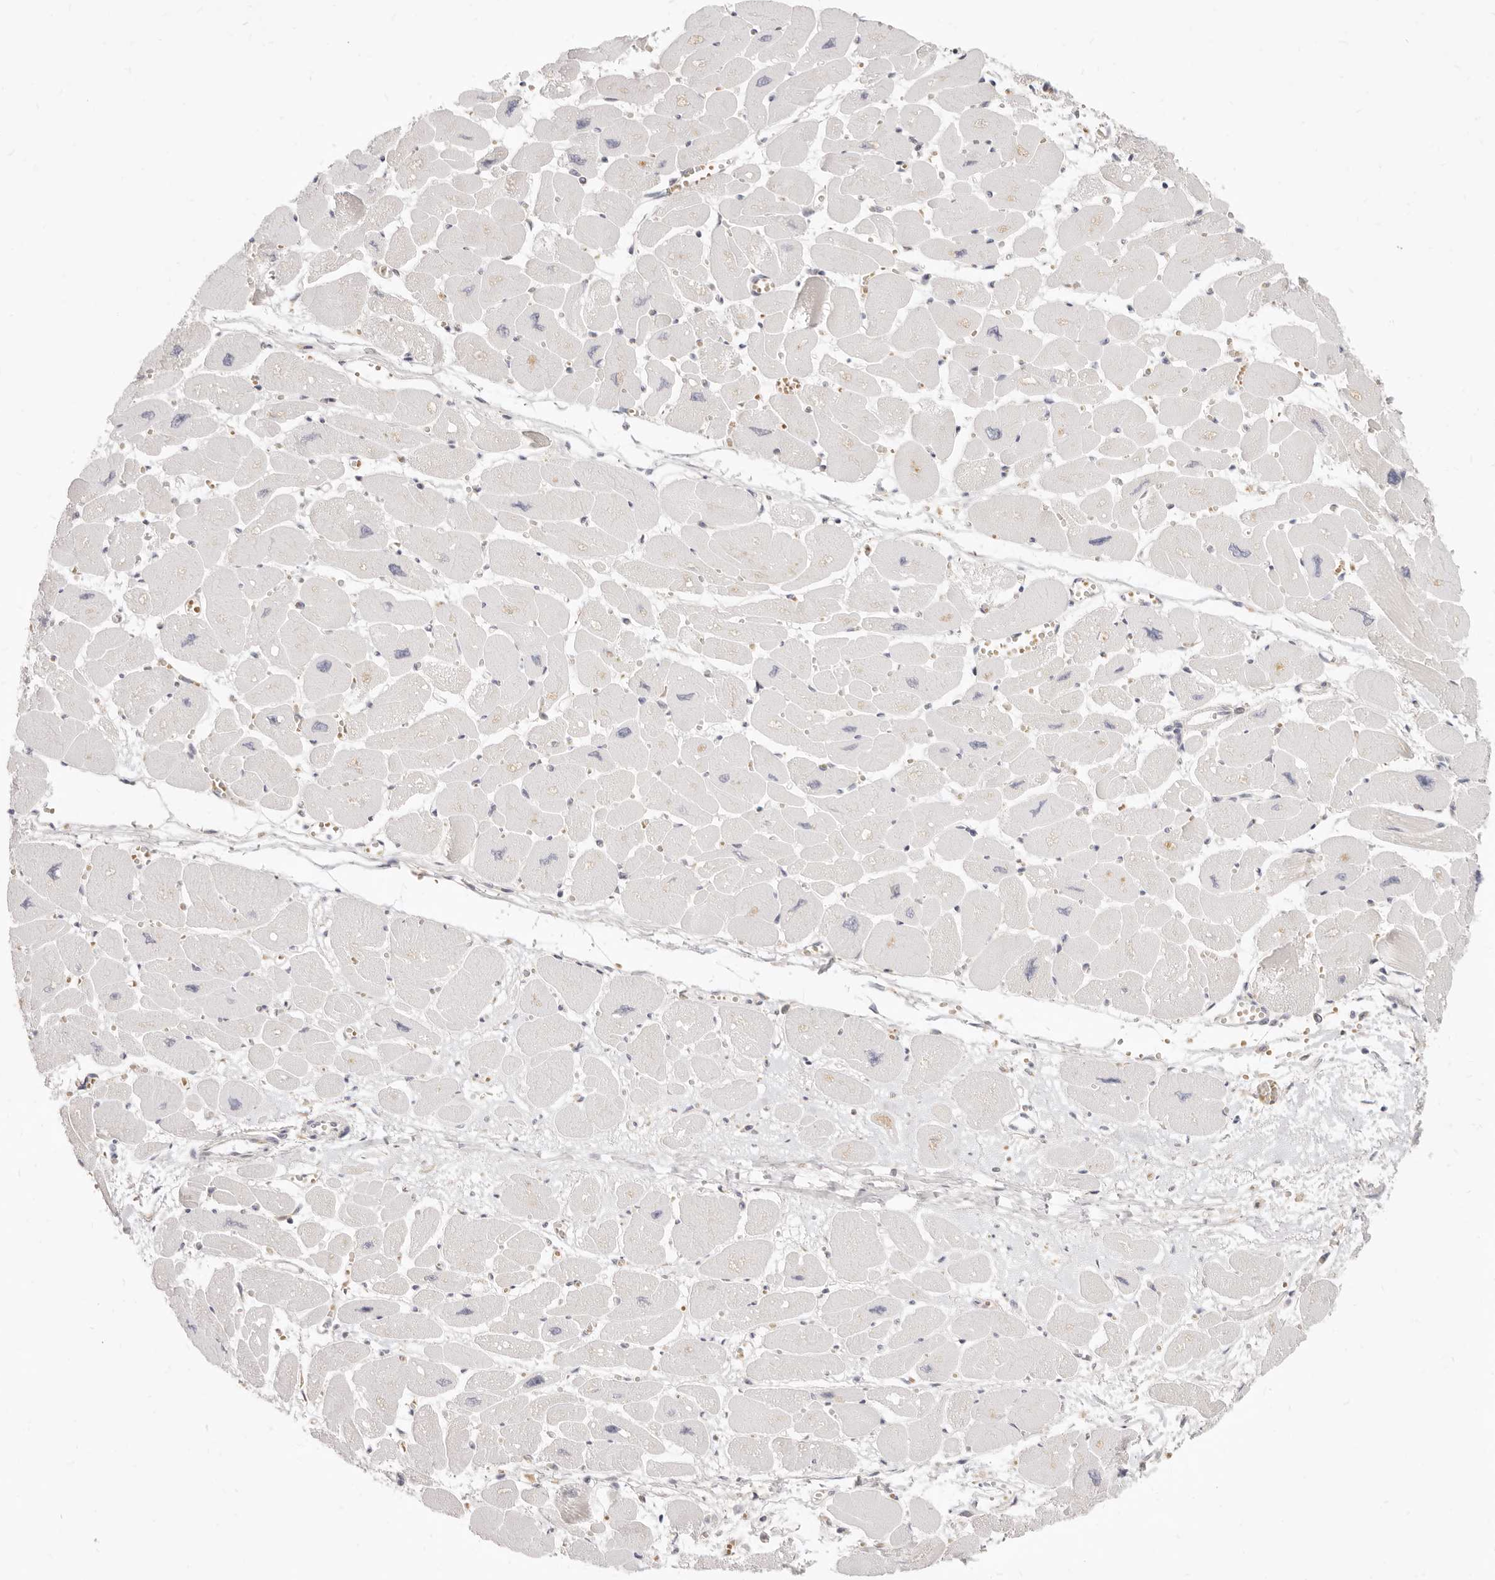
{"staining": {"intensity": "weak", "quantity": "<25%", "location": "cytoplasmic/membranous"}, "tissue": "heart muscle", "cell_type": "Cardiomyocytes", "image_type": "normal", "snomed": [{"axis": "morphology", "description": "Normal tissue, NOS"}, {"axis": "topography", "description": "Heart"}], "caption": "IHC of normal heart muscle displays no positivity in cardiomyocytes.", "gene": "LTB4R2", "patient": {"sex": "female", "age": 54}}